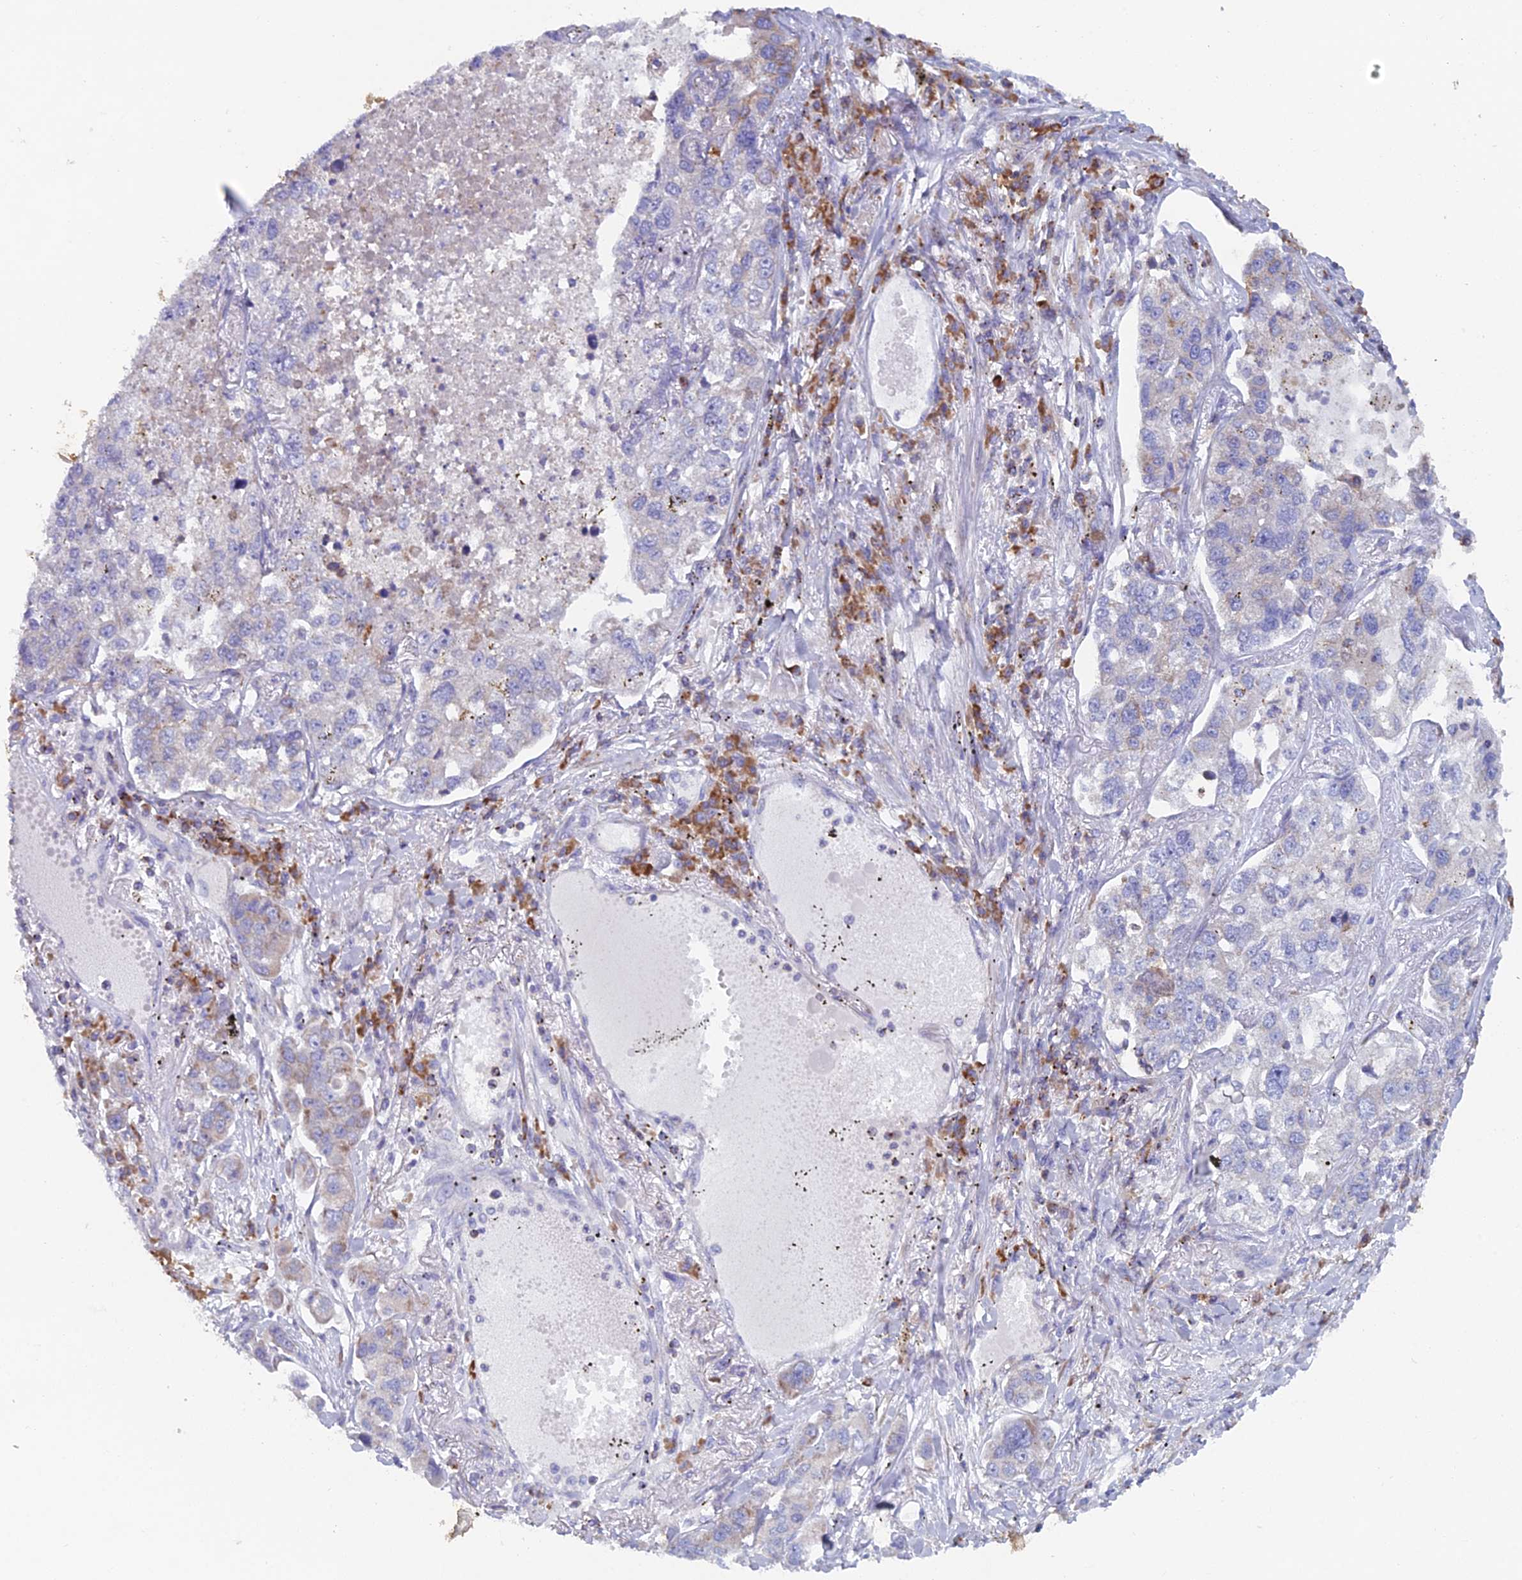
{"staining": {"intensity": "negative", "quantity": "none", "location": "none"}, "tissue": "lung cancer", "cell_type": "Tumor cells", "image_type": "cancer", "snomed": [{"axis": "morphology", "description": "Adenocarcinoma, NOS"}, {"axis": "topography", "description": "Lung"}], "caption": "There is no significant expression in tumor cells of lung adenocarcinoma.", "gene": "ABI3BP", "patient": {"sex": "male", "age": 49}}